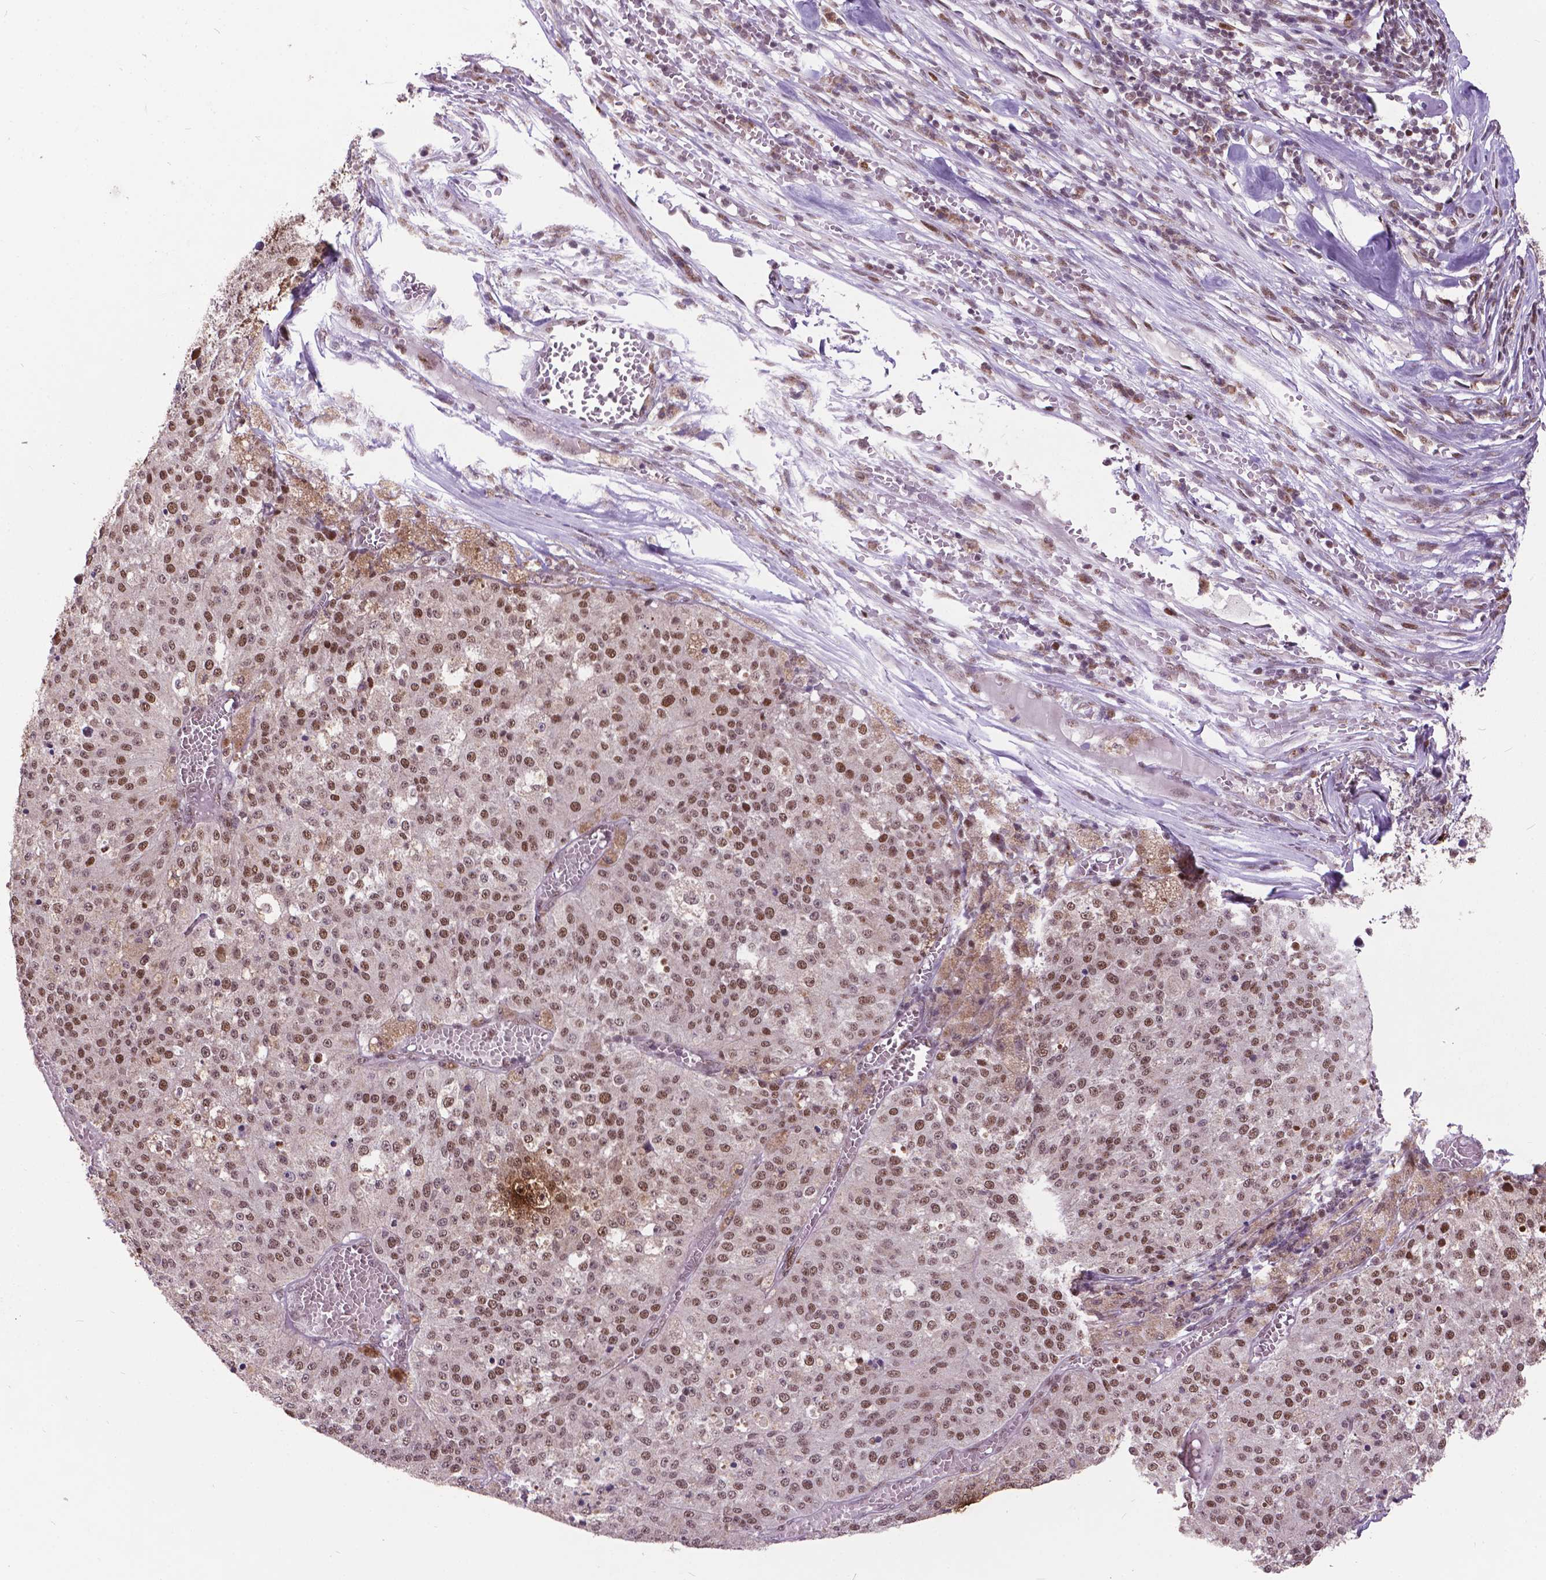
{"staining": {"intensity": "moderate", "quantity": ">75%", "location": "nuclear"}, "tissue": "melanoma", "cell_type": "Tumor cells", "image_type": "cancer", "snomed": [{"axis": "morphology", "description": "Malignant melanoma, Metastatic site"}, {"axis": "topography", "description": "Lymph node"}], "caption": "Immunohistochemistry photomicrograph of neoplastic tissue: human melanoma stained using immunohistochemistry (IHC) demonstrates medium levels of moderate protein expression localized specifically in the nuclear of tumor cells, appearing as a nuclear brown color.", "gene": "MSH2", "patient": {"sex": "female", "age": 64}}